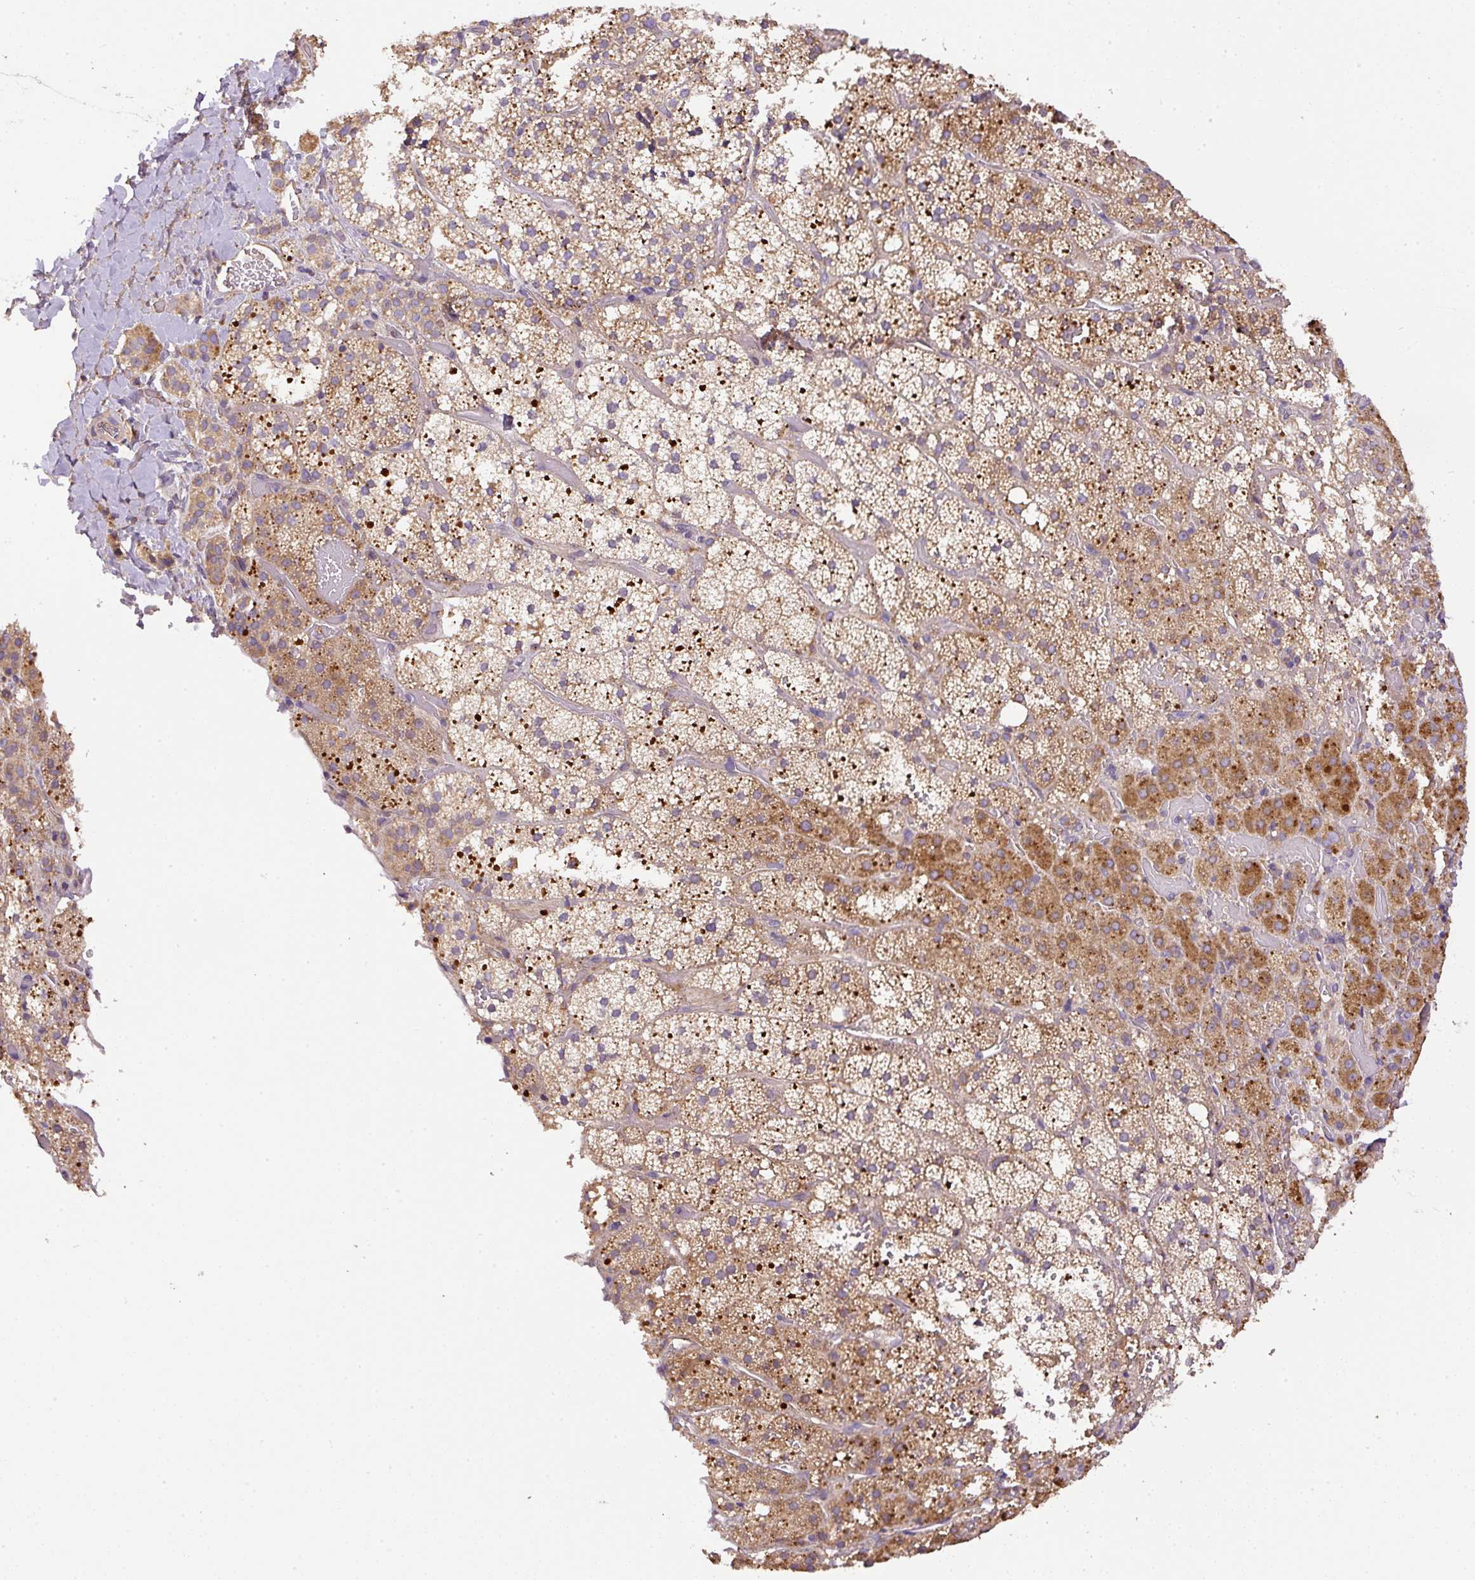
{"staining": {"intensity": "moderate", "quantity": ">75%", "location": "cytoplasmic/membranous"}, "tissue": "adrenal gland", "cell_type": "Glandular cells", "image_type": "normal", "snomed": [{"axis": "morphology", "description": "Normal tissue, NOS"}, {"axis": "topography", "description": "Adrenal gland"}], "caption": "Normal adrenal gland was stained to show a protein in brown. There is medium levels of moderate cytoplasmic/membranous positivity in about >75% of glandular cells. (Brightfield microscopy of DAB IHC at high magnification).", "gene": "DAPK1", "patient": {"sex": "male", "age": 53}}